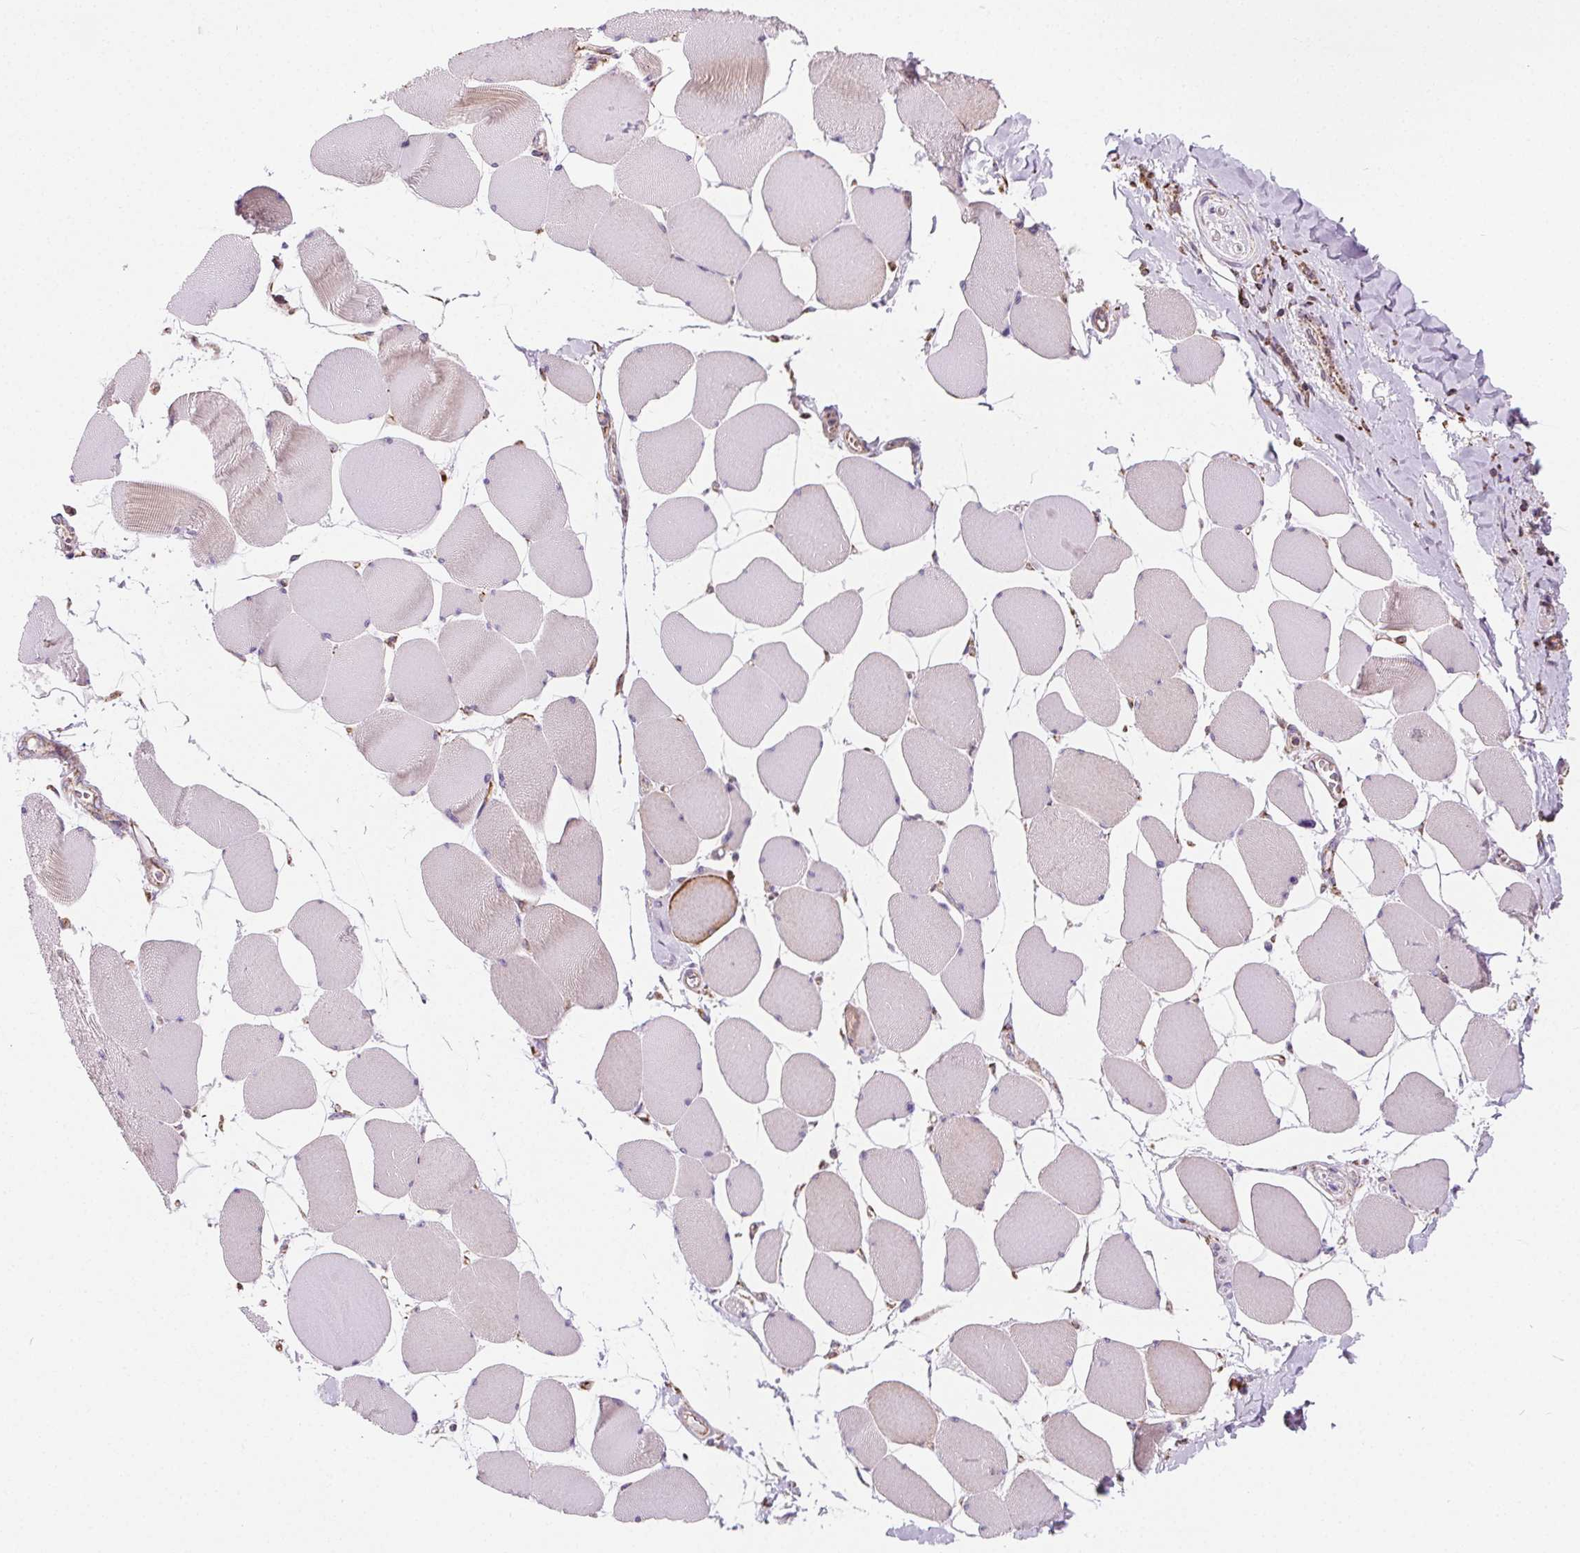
{"staining": {"intensity": "negative", "quantity": "none", "location": "none"}, "tissue": "skeletal muscle", "cell_type": "Myocytes", "image_type": "normal", "snomed": [{"axis": "morphology", "description": "Normal tissue, NOS"}, {"axis": "topography", "description": "Skeletal muscle"}], "caption": "IHC image of benign human skeletal muscle stained for a protein (brown), which demonstrates no staining in myocytes.", "gene": "GOLT1B", "patient": {"sex": "female", "age": 75}}